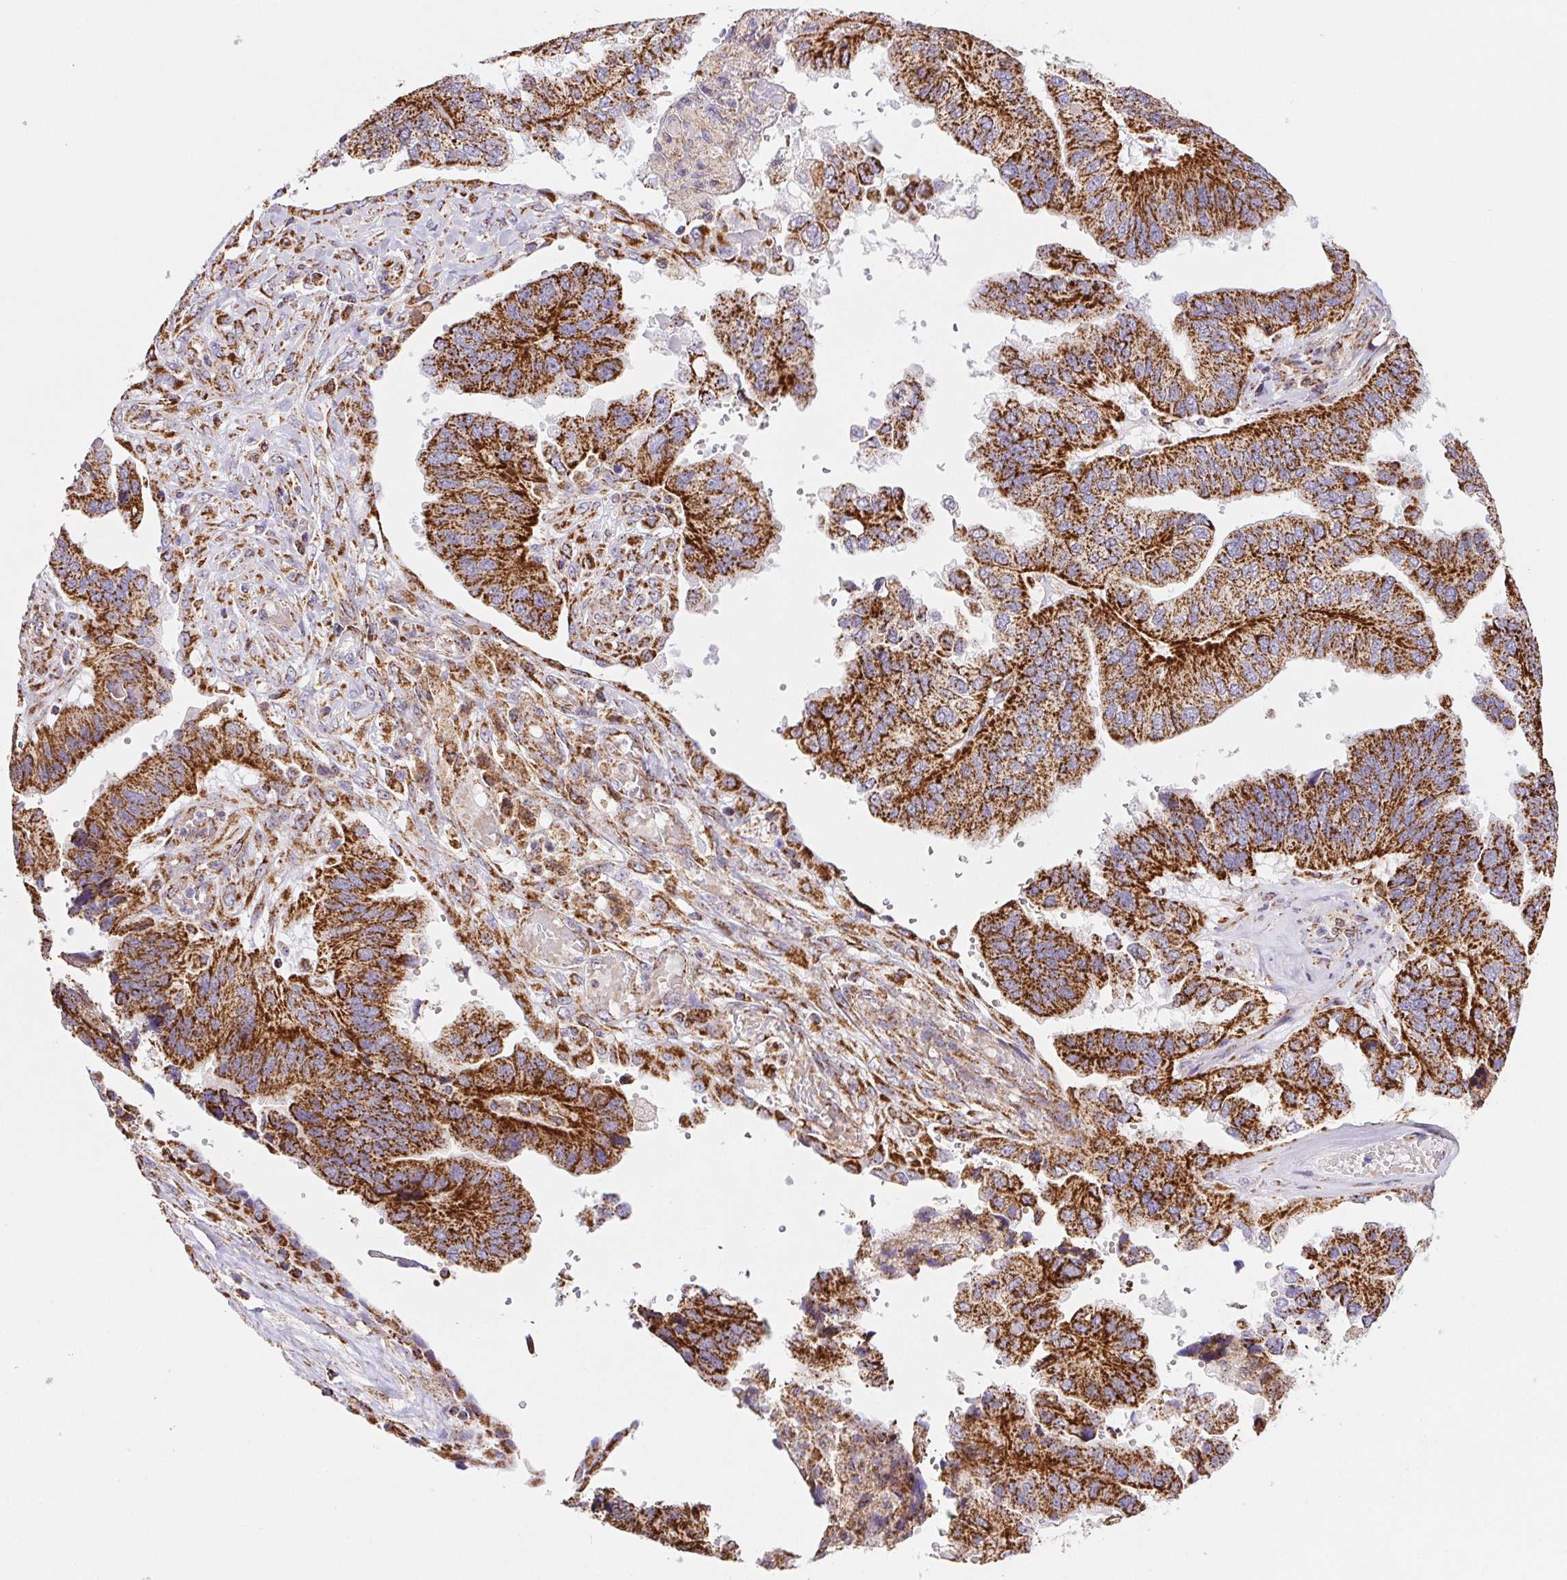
{"staining": {"intensity": "strong", "quantity": ">75%", "location": "cytoplasmic/membranous"}, "tissue": "ovarian cancer", "cell_type": "Tumor cells", "image_type": "cancer", "snomed": [{"axis": "morphology", "description": "Cystadenocarcinoma, serous, NOS"}, {"axis": "topography", "description": "Ovary"}], "caption": "Immunohistochemical staining of ovarian serous cystadenocarcinoma demonstrates high levels of strong cytoplasmic/membranous staining in approximately >75% of tumor cells.", "gene": "NIPSNAP2", "patient": {"sex": "female", "age": 79}}